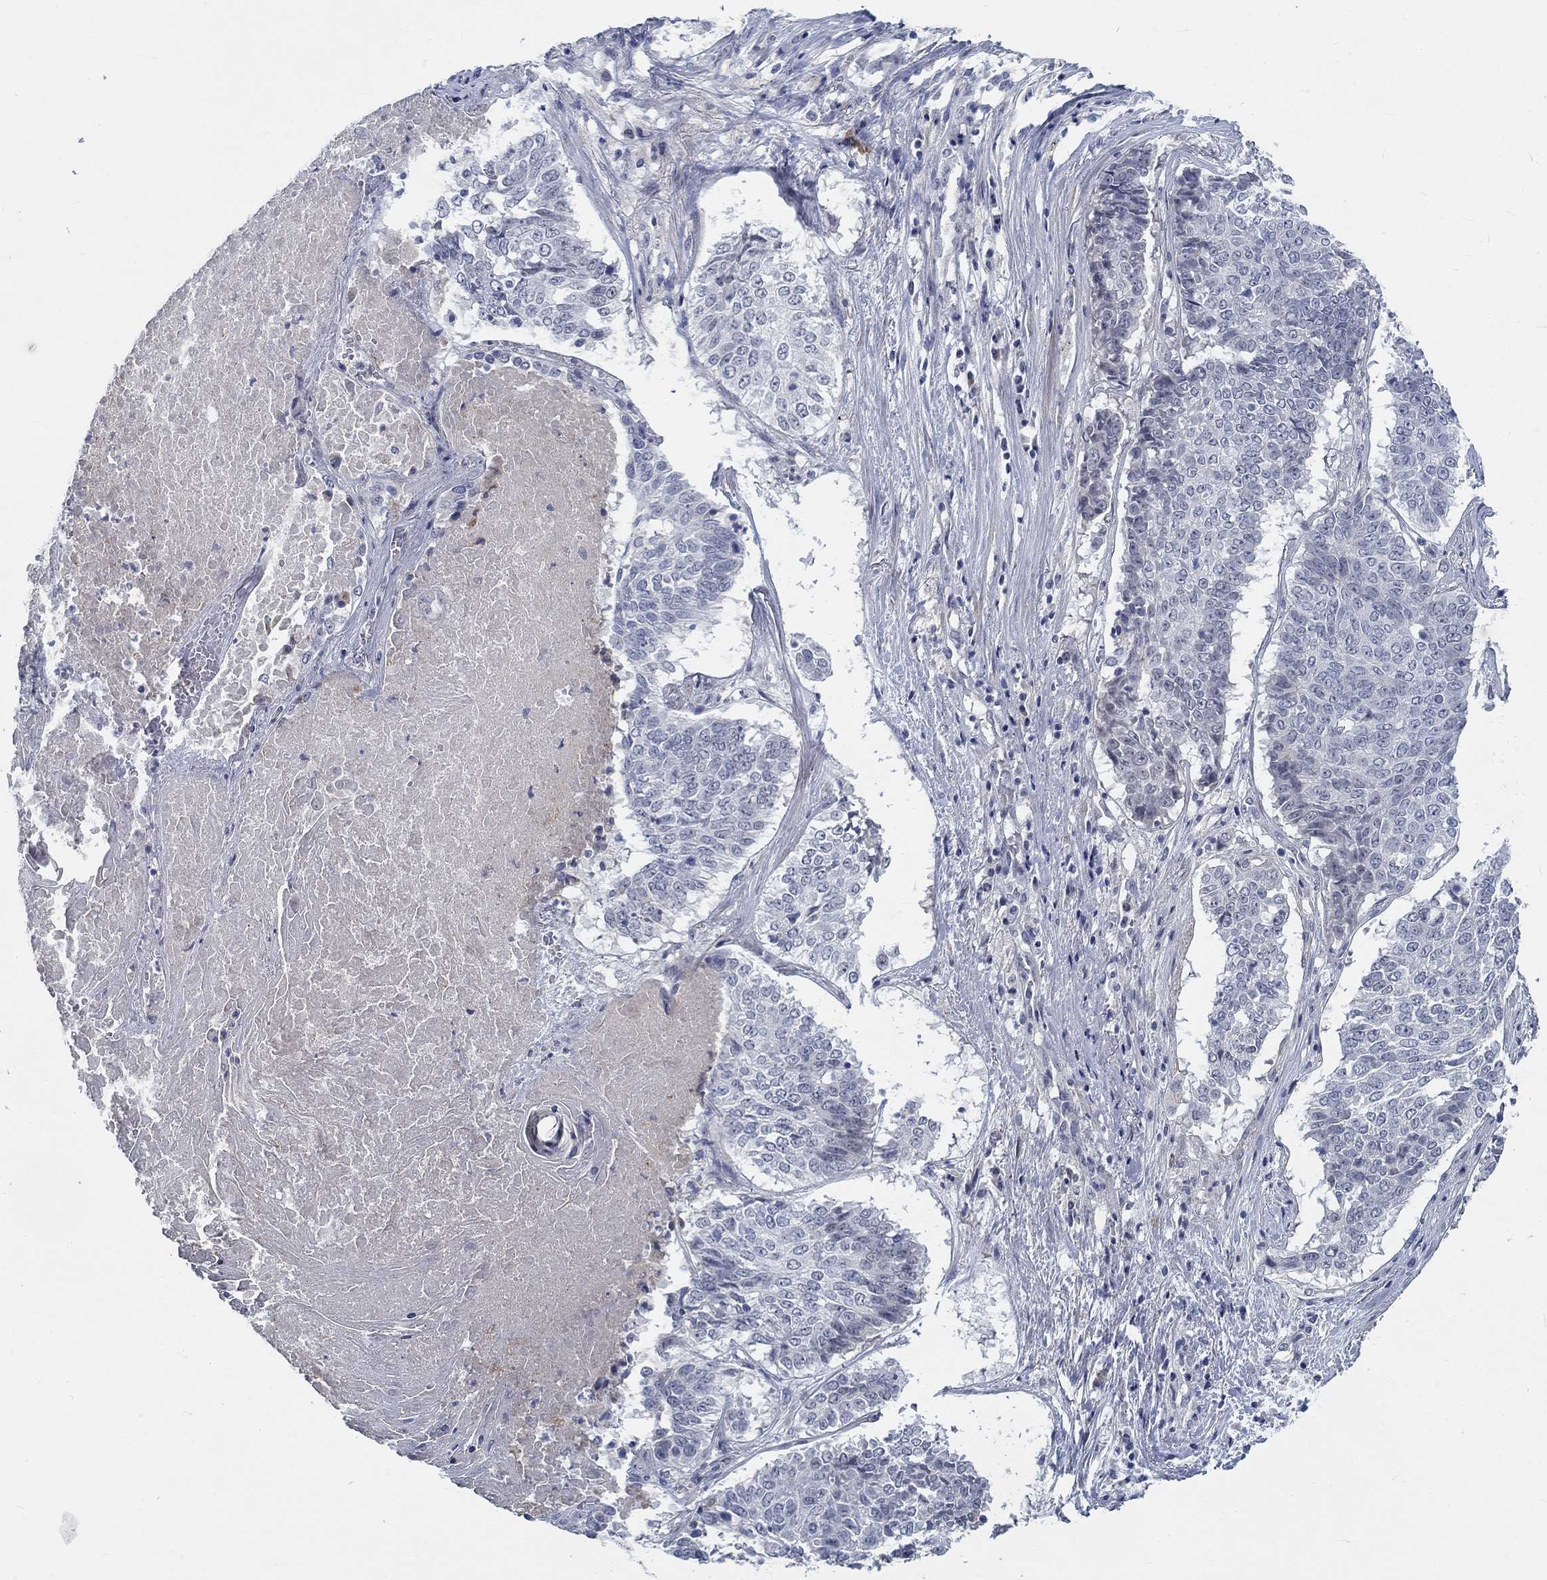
{"staining": {"intensity": "negative", "quantity": "none", "location": "none"}, "tissue": "lung cancer", "cell_type": "Tumor cells", "image_type": "cancer", "snomed": [{"axis": "morphology", "description": "Squamous cell carcinoma, NOS"}, {"axis": "topography", "description": "Lung"}], "caption": "Tumor cells are negative for brown protein staining in lung cancer (squamous cell carcinoma).", "gene": "MYBPC1", "patient": {"sex": "male", "age": 64}}